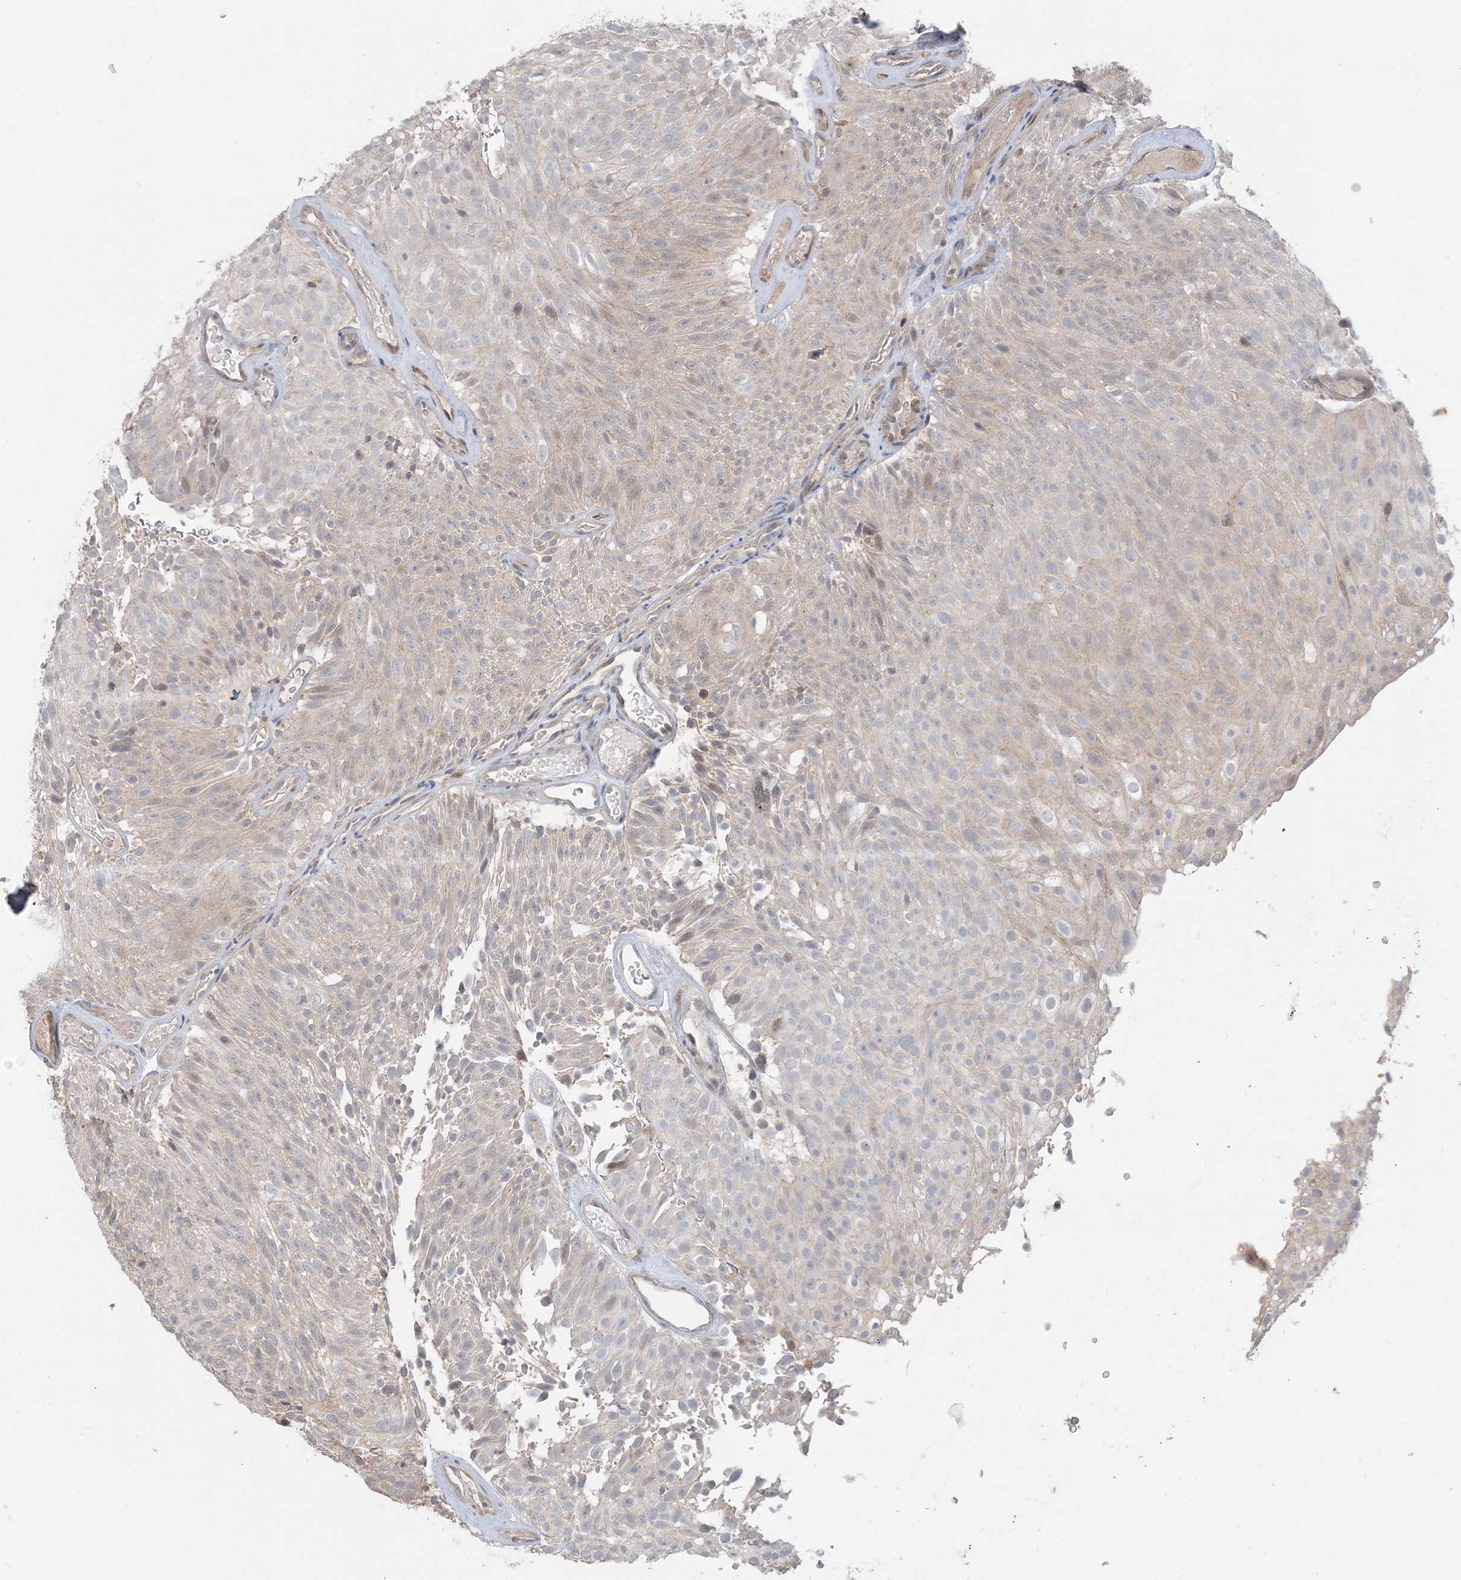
{"staining": {"intensity": "negative", "quantity": "none", "location": "none"}, "tissue": "urothelial cancer", "cell_type": "Tumor cells", "image_type": "cancer", "snomed": [{"axis": "morphology", "description": "Urothelial carcinoma, Low grade"}, {"axis": "topography", "description": "Urinary bladder"}], "caption": "Human urothelial carcinoma (low-grade) stained for a protein using IHC demonstrates no staining in tumor cells.", "gene": "PRRT3", "patient": {"sex": "male", "age": 78}}